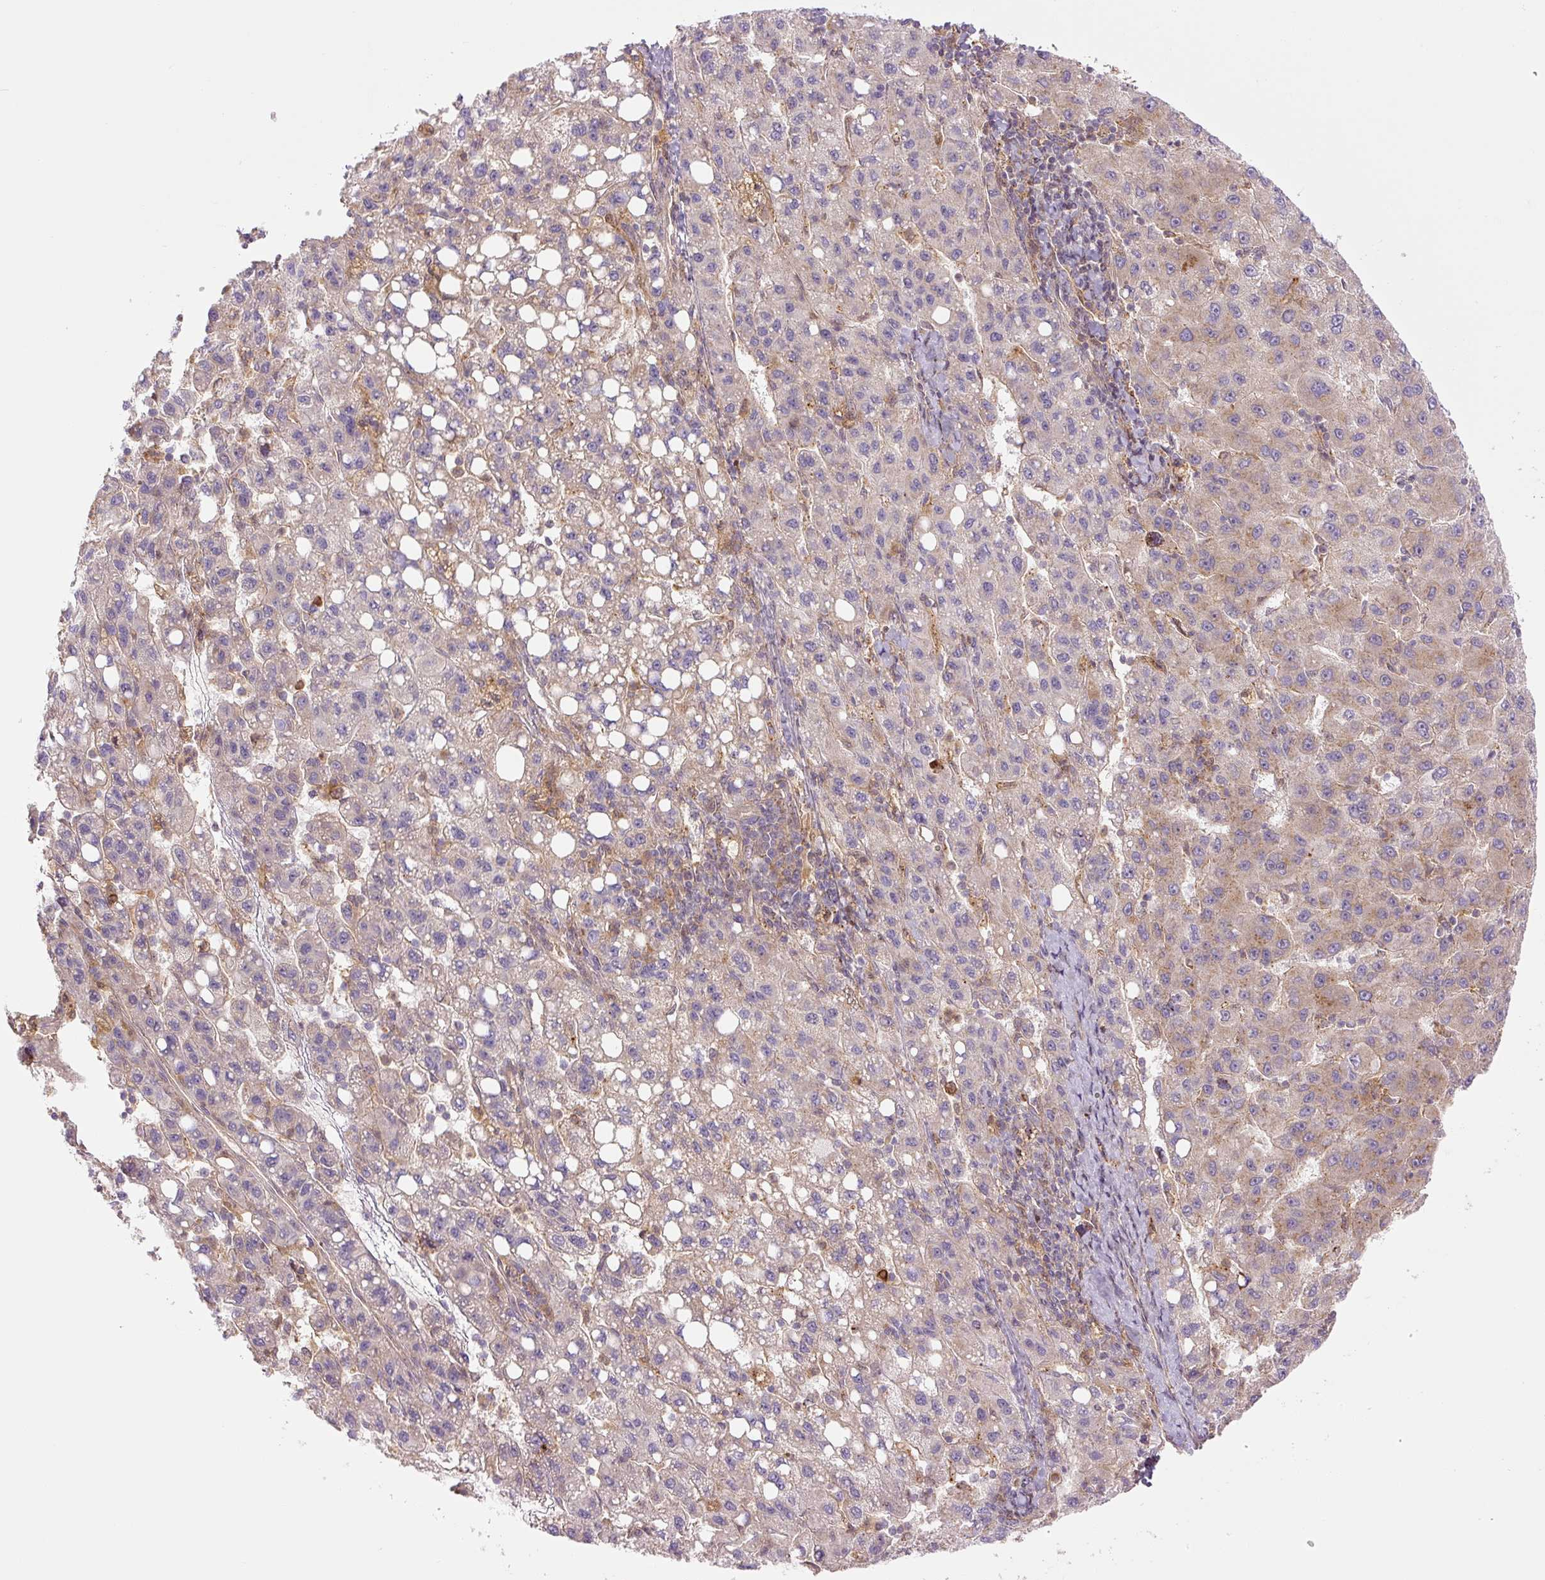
{"staining": {"intensity": "moderate", "quantity": "<25%", "location": "cytoplasmic/membranous"}, "tissue": "liver cancer", "cell_type": "Tumor cells", "image_type": "cancer", "snomed": [{"axis": "morphology", "description": "Carcinoma, Hepatocellular, NOS"}, {"axis": "topography", "description": "Liver"}], "caption": "This image exhibits liver hepatocellular carcinoma stained with IHC to label a protein in brown. The cytoplasmic/membranous of tumor cells show moderate positivity for the protein. Nuclei are counter-stained blue.", "gene": "ZSWIM7", "patient": {"sex": "female", "age": 82}}